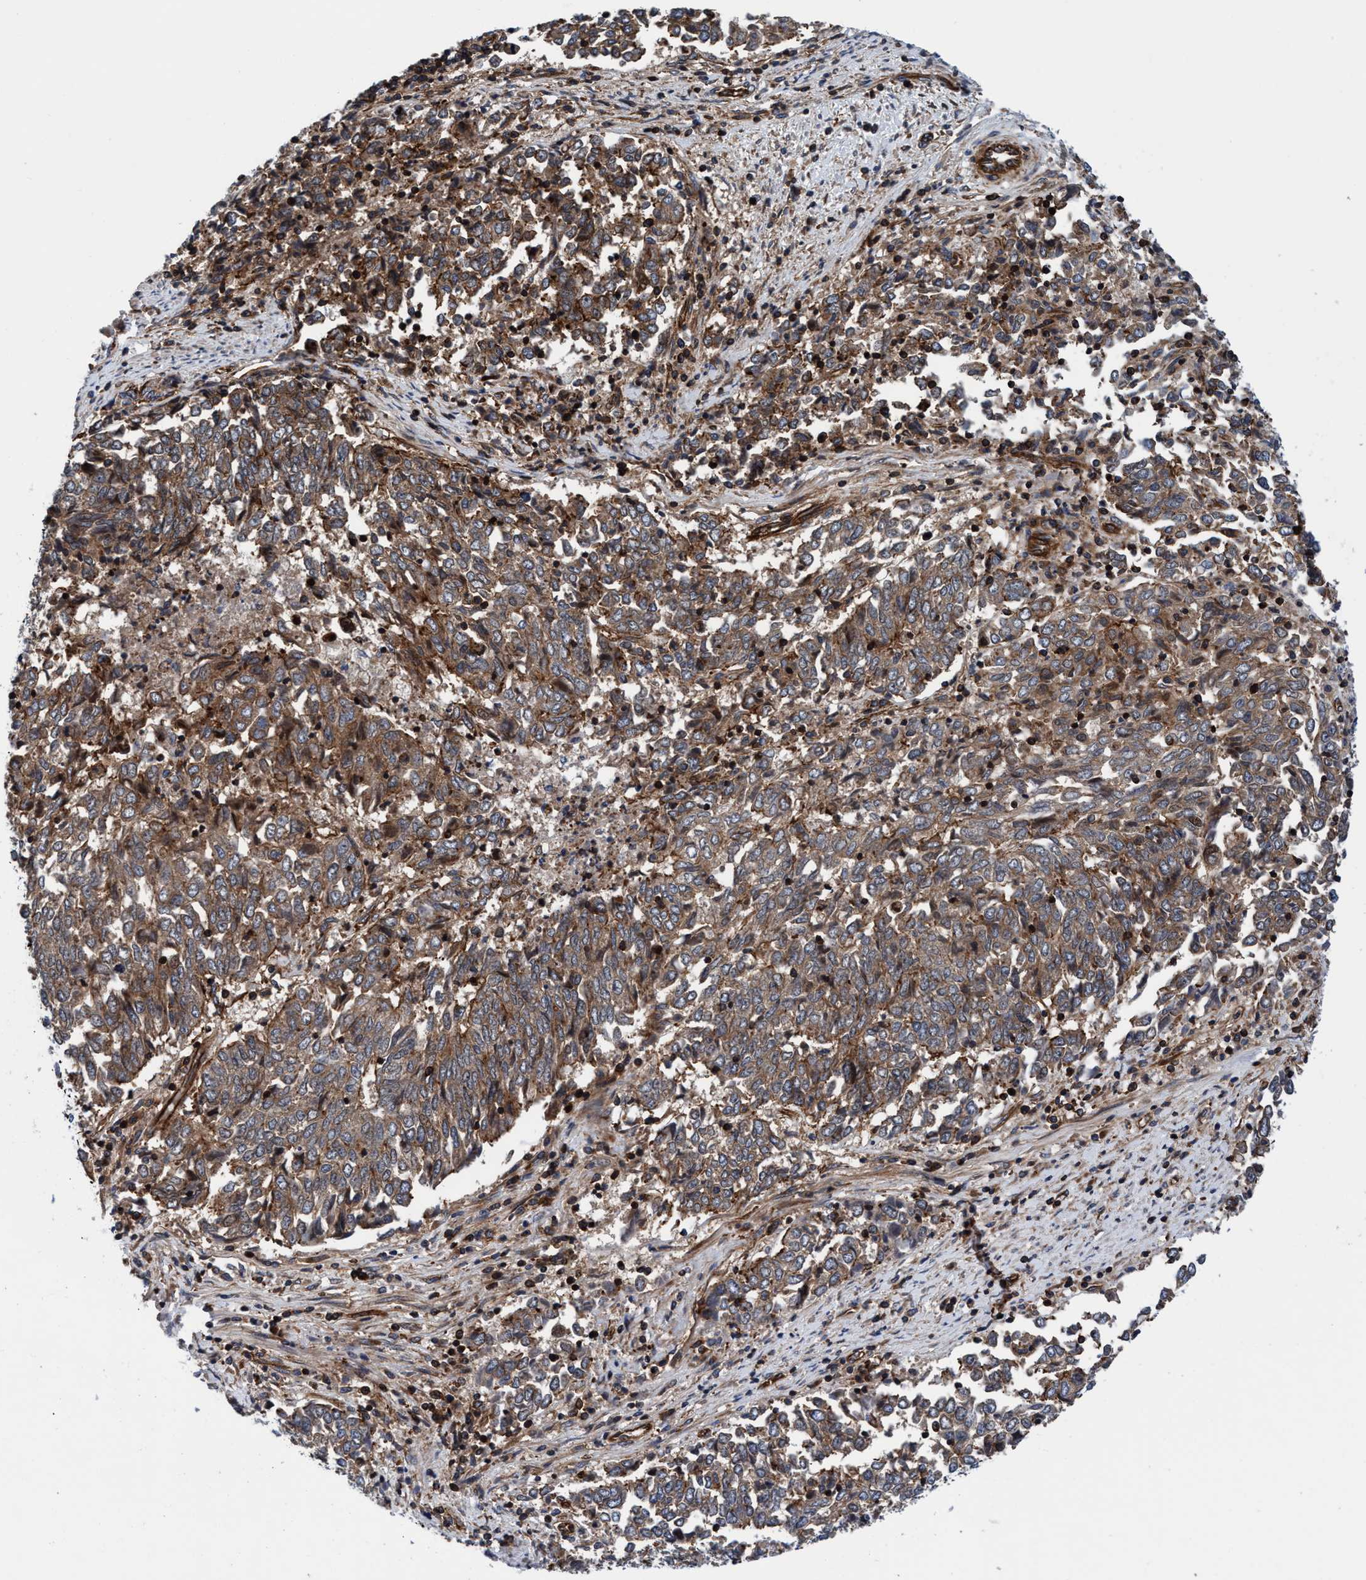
{"staining": {"intensity": "moderate", "quantity": ">75%", "location": "cytoplasmic/membranous"}, "tissue": "endometrial cancer", "cell_type": "Tumor cells", "image_type": "cancer", "snomed": [{"axis": "morphology", "description": "Adenocarcinoma, NOS"}, {"axis": "topography", "description": "Endometrium"}], "caption": "Immunohistochemical staining of human endometrial adenocarcinoma exhibits medium levels of moderate cytoplasmic/membranous protein positivity in approximately >75% of tumor cells.", "gene": "MCM3AP", "patient": {"sex": "female", "age": 80}}